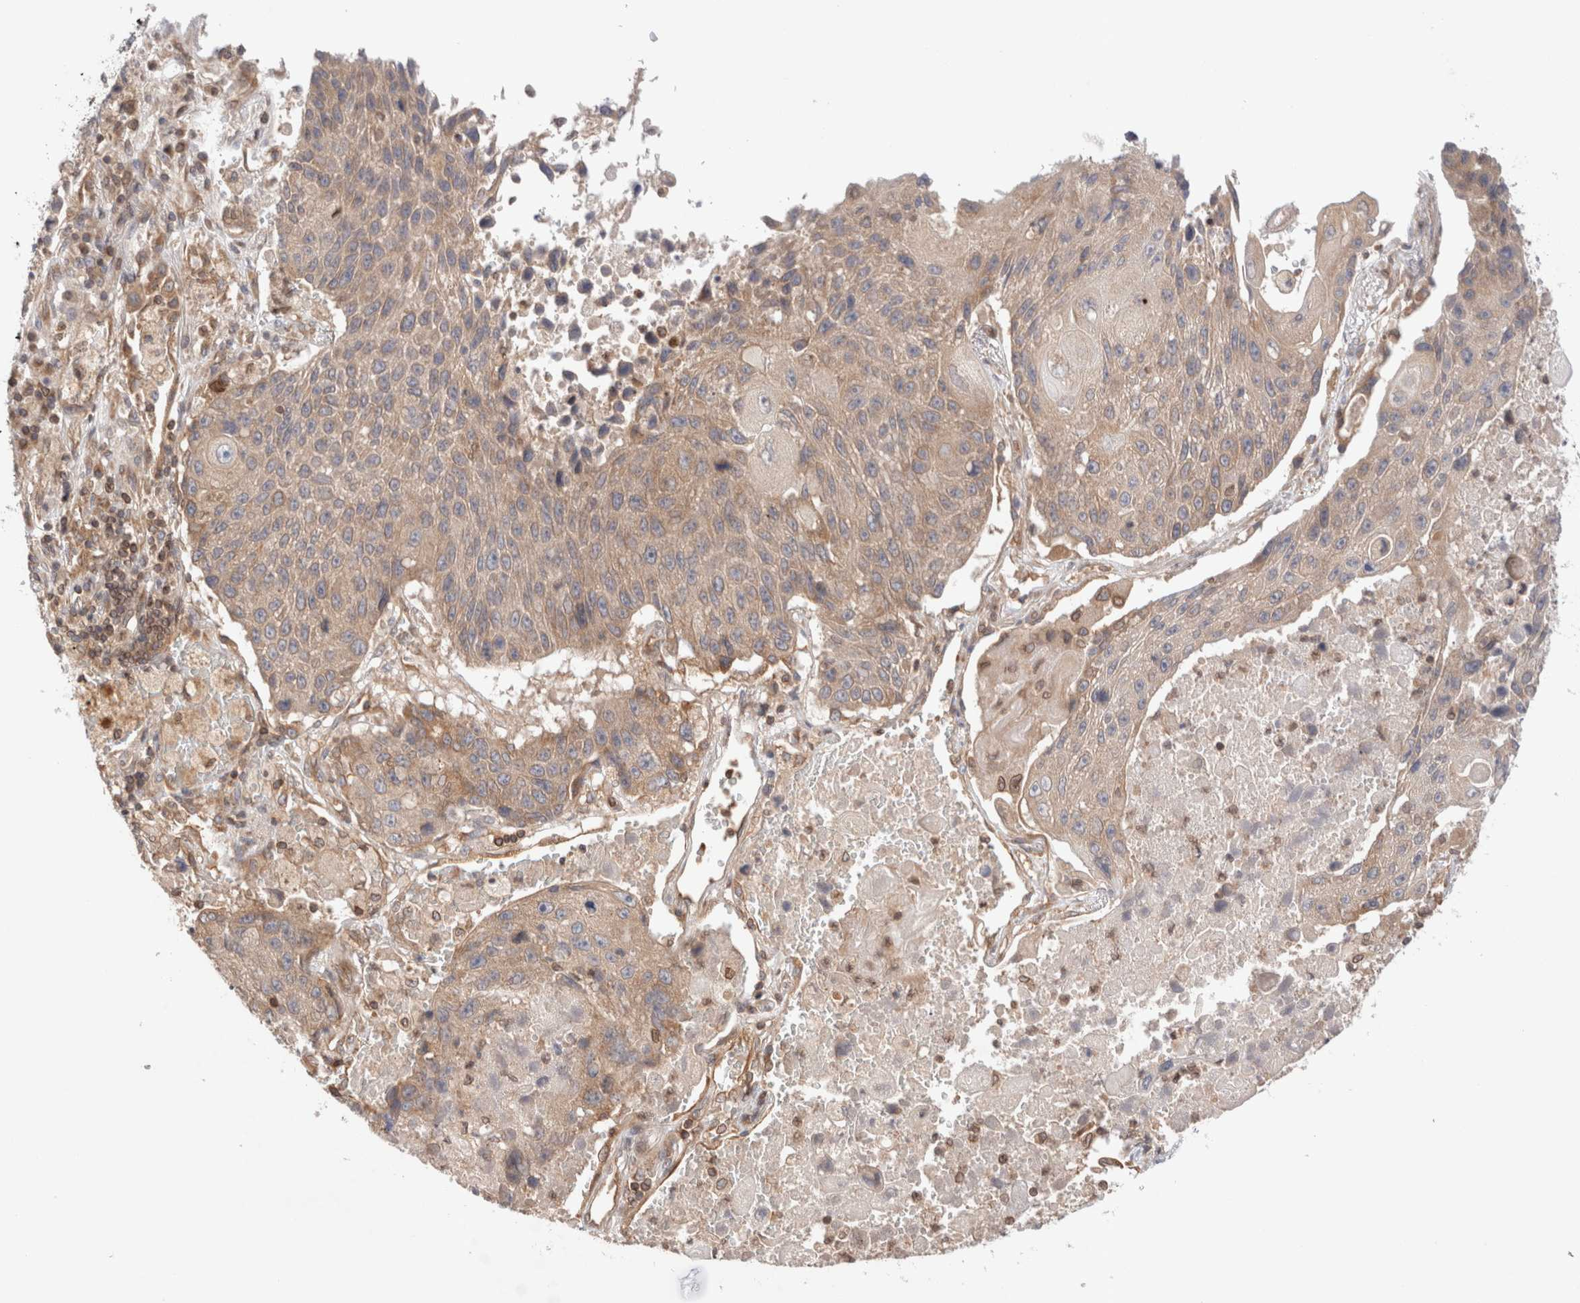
{"staining": {"intensity": "weak", "quantity": "<25%", "location": "cytoplasmic/membranous"}, "tissue": "lung cancer", "cell_type": "Tumor cells", "image_type": "cancer", "snomed": [{"axis": "morphology", "description": "Squamous cell carcinoma, NOS"}, {"axis": "topography", "description": "Lung"}], "caption": "Lung squamous cell carcinoma stained for a protein using immunohistochemistry (IHC) shows no expression tumor cells.", "gene": "SIKE1", "patient": {"sex": "male", "age": 61}}